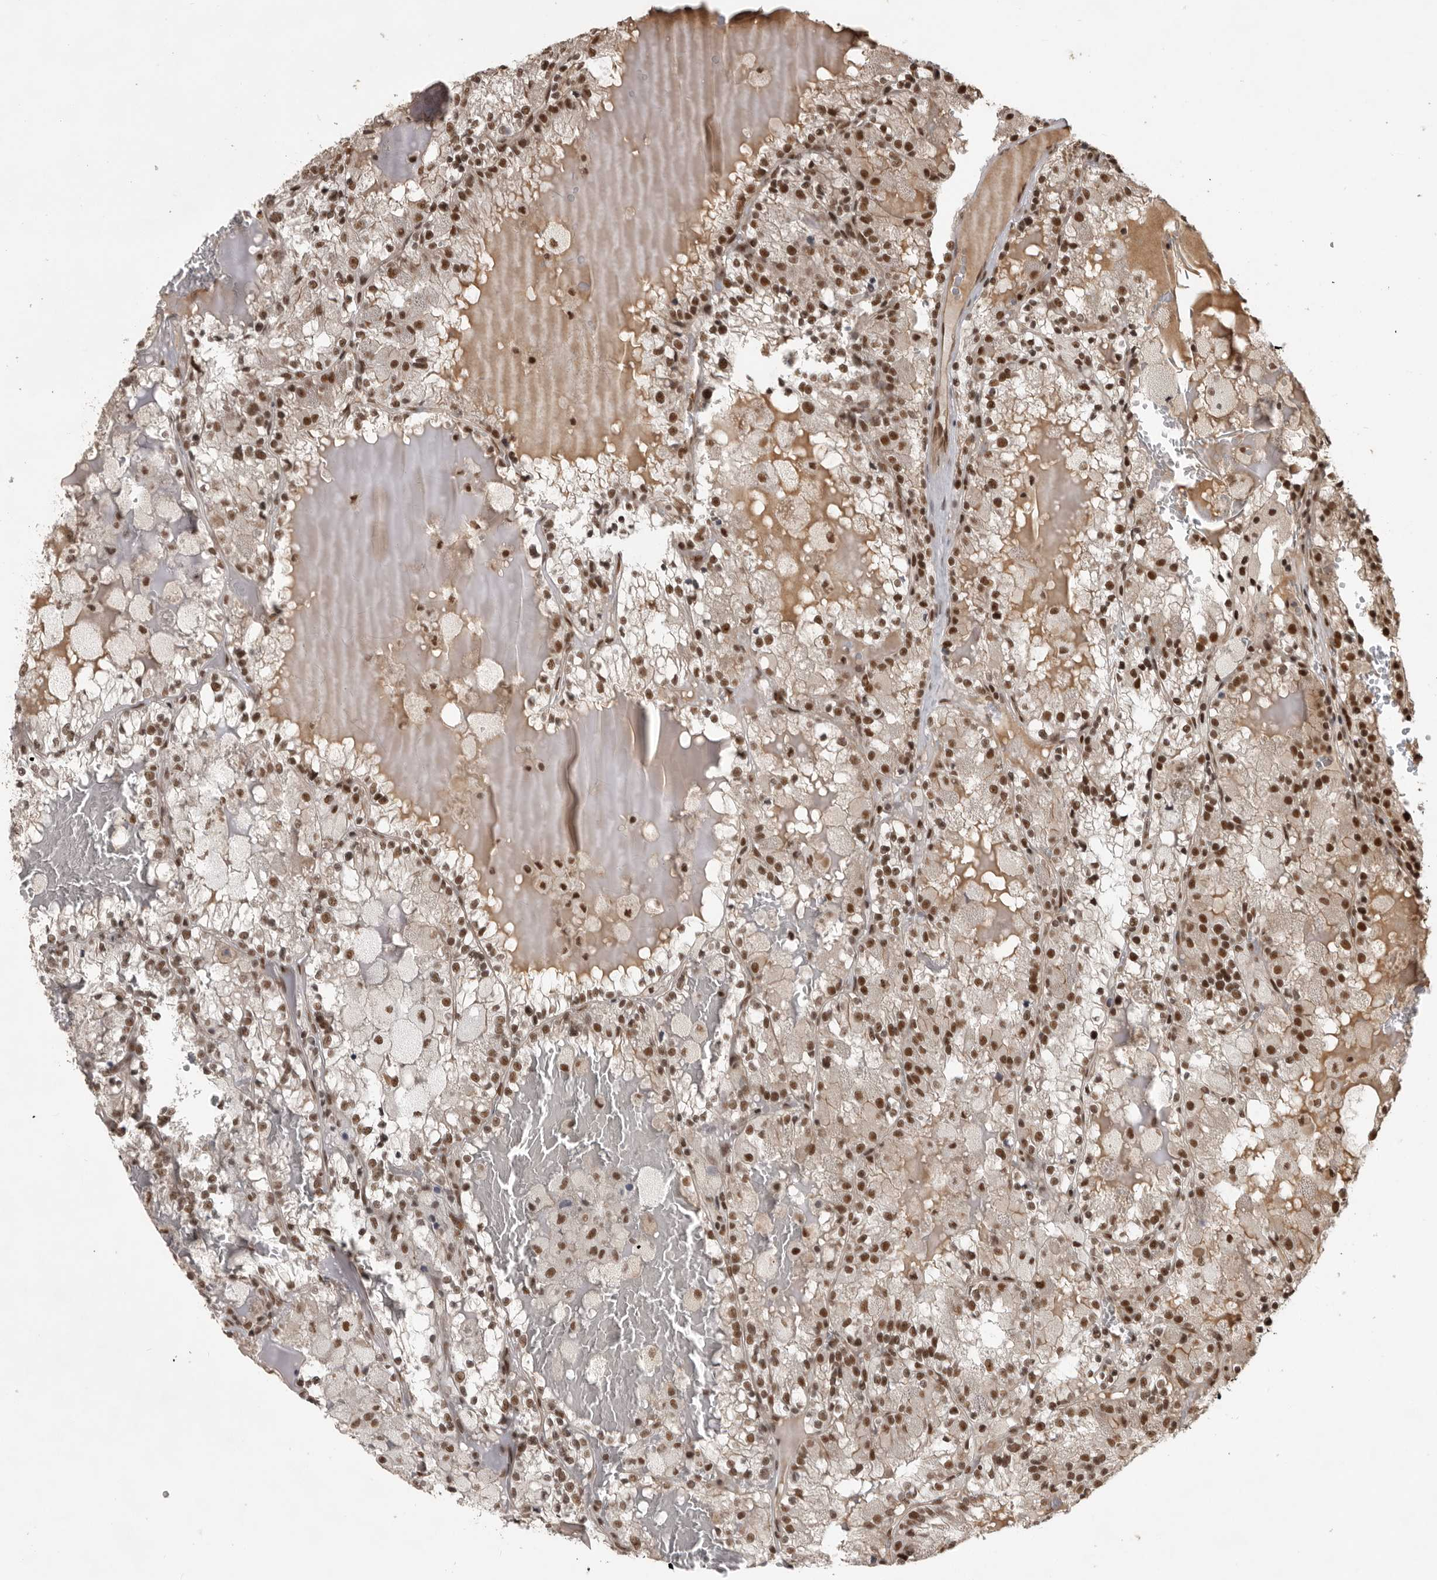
{"staining": {"intensity": "strong", "quantity": ">75%", "location": "nuclear"}, "tissue": "renal cancer", "cell_type": "Tumor cells", "image_type": "cancer", "snomed": [{"axis": "morphology", "description": "Adenocarcinoma, NOS"}, {"axis": "topography", "description": "Kidney"}], "caption": "The immunohistochemical stain labels strong nuclear expression in tumor cells of renal cancer (adenocarcinoma) tissue.", "gene": "CBLL1", "patient": {"sex": "female", "age": 56}}